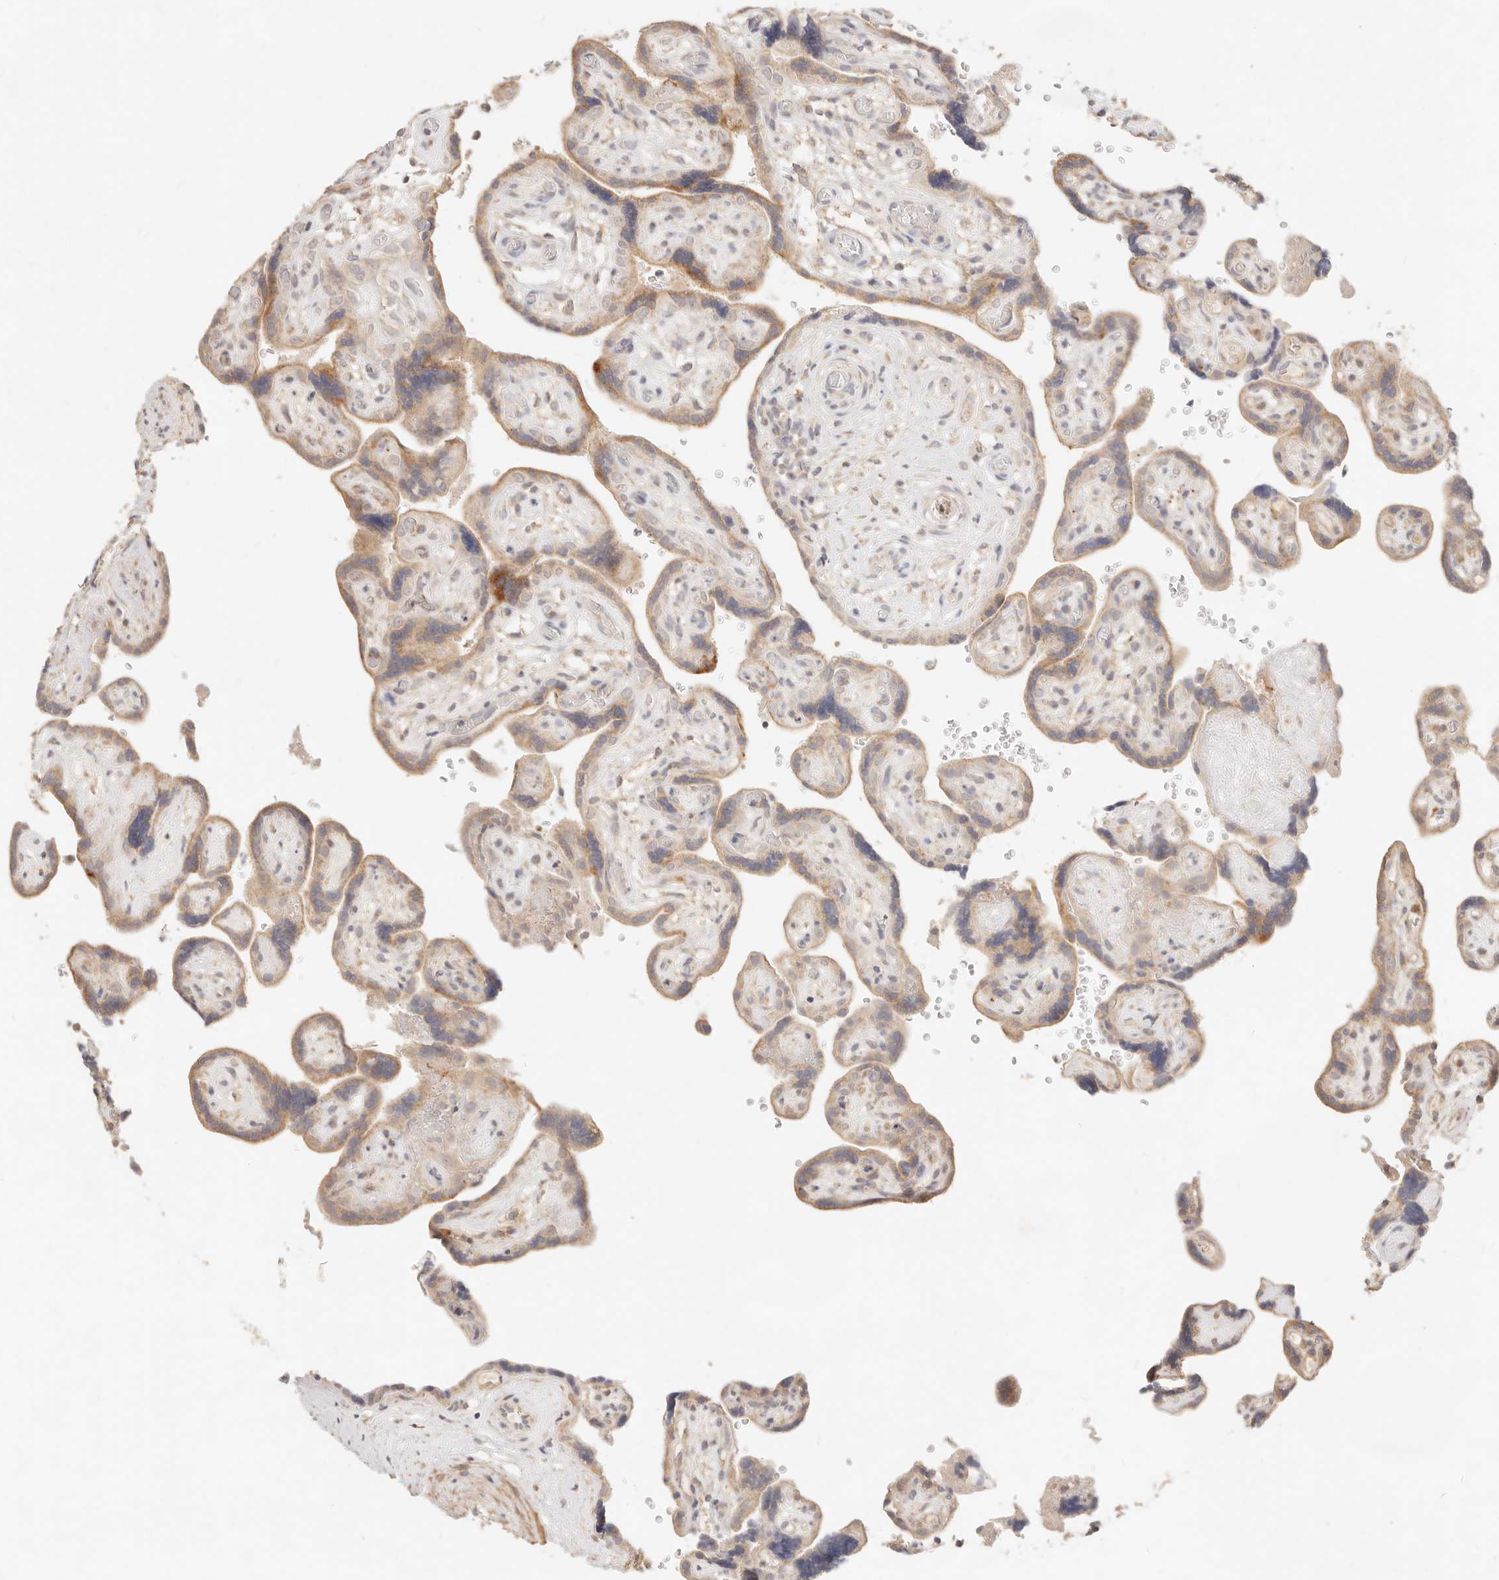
{"staining": {"intensity": "moderate", "quantity": ">75%", "location": "cytoplasmic/membranous"}, "tissue": "placenta", "cell_type": "Decidual cells", "image_type": "normal", "snomed": [{"axis": "morphology", "description": "Normal tissue, NOS"}, {"axis": "topography", "description": "Placenta"}], "caption": "Human placenta stained for a protein (brown) displays moderate cytoplasmic/membranous positive staining in about >75% of decidual cells.", "gene": "RUBCNL", "patient": {"sex": "female", "age": 30}}